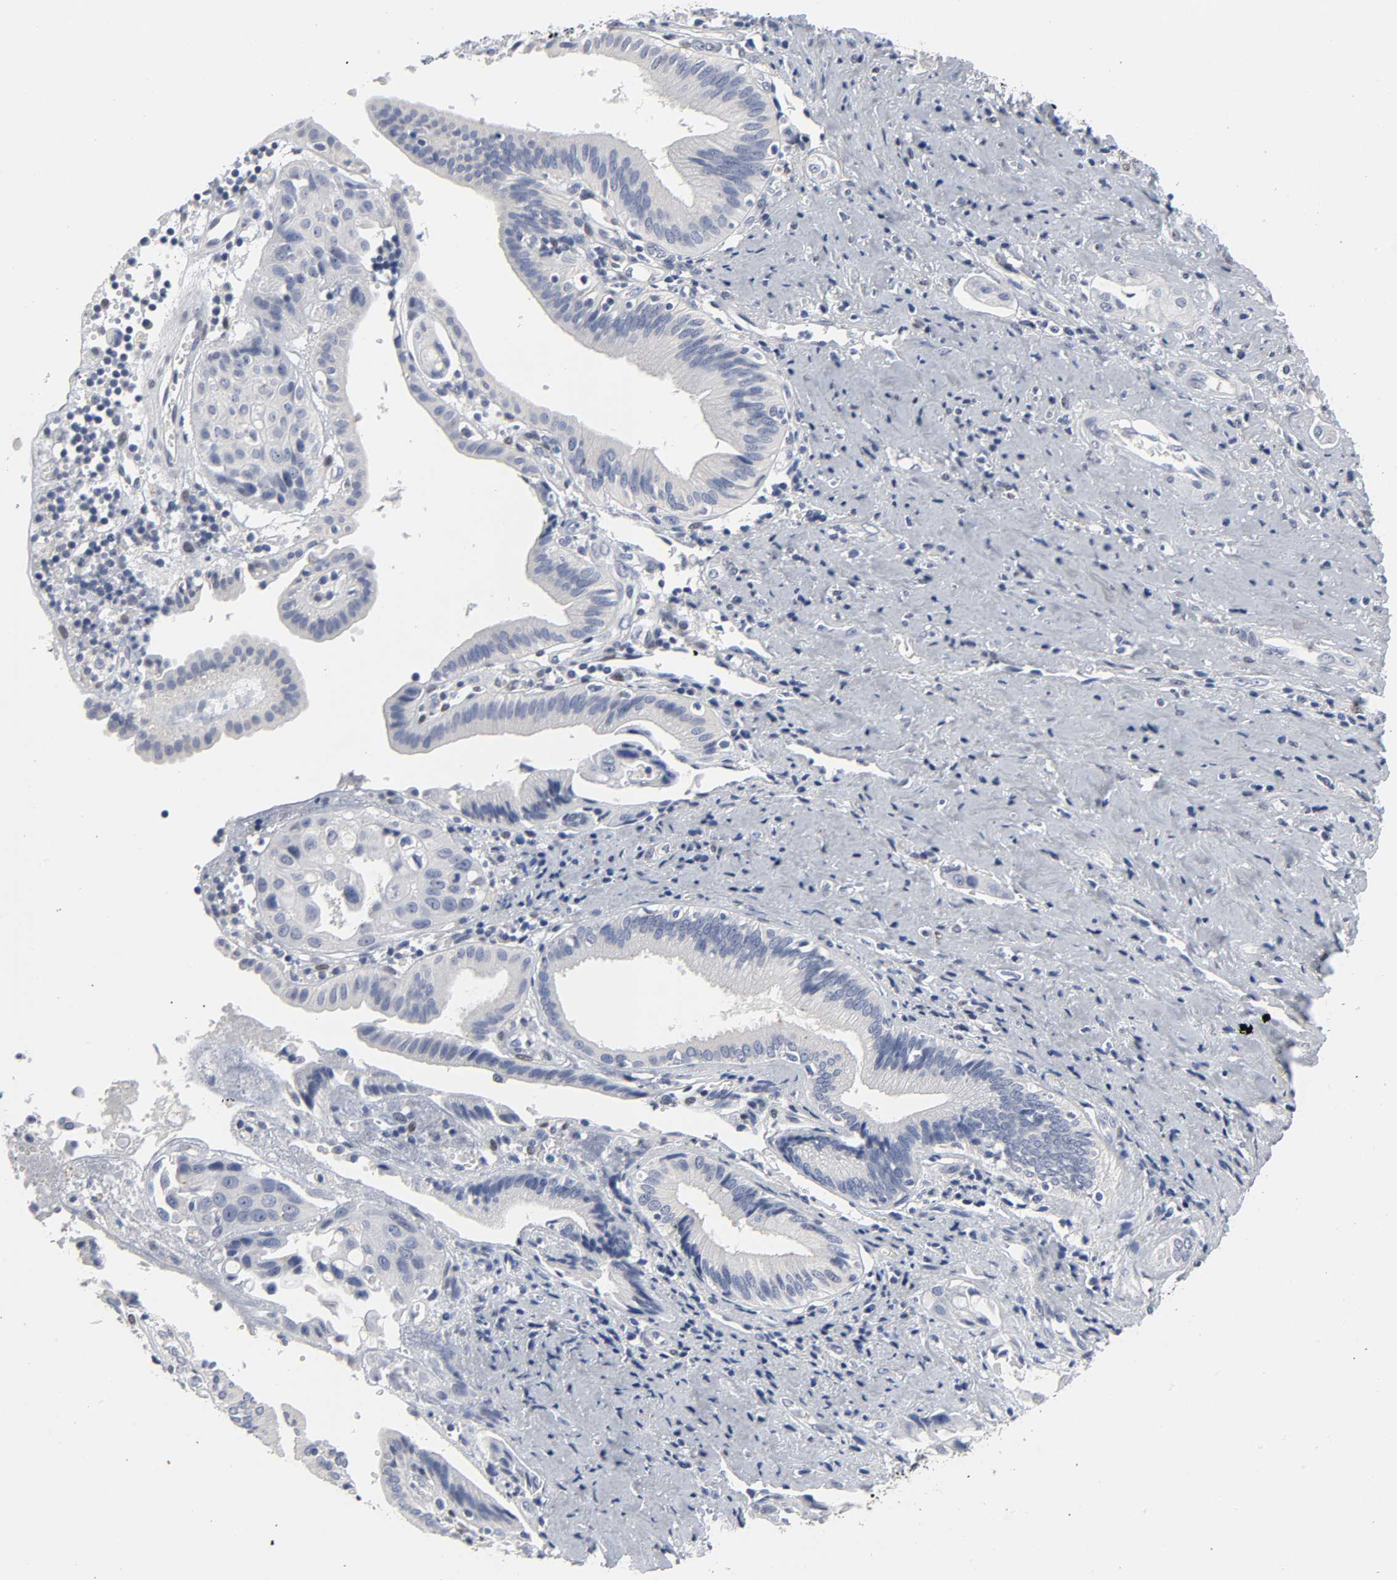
{"staining": {"intensity": "negative", "quantity": "none", "location": "none"}, "tissue": "pancreatic cancer", "cell_type": "Tumor cells", "image_type": "cancer", "snomed": [{"axis": "morphology", "description": "Adenocarcinoma, NOS"}, {"axis": "topography", "description": "Pancreas"}], "caption": "Photomicrograph shows no significant protein staining in tumor cells of pancreatic adenocarcinoma.", "gene": "SALL2", "patient": {"sex": "female", "age": 60}}